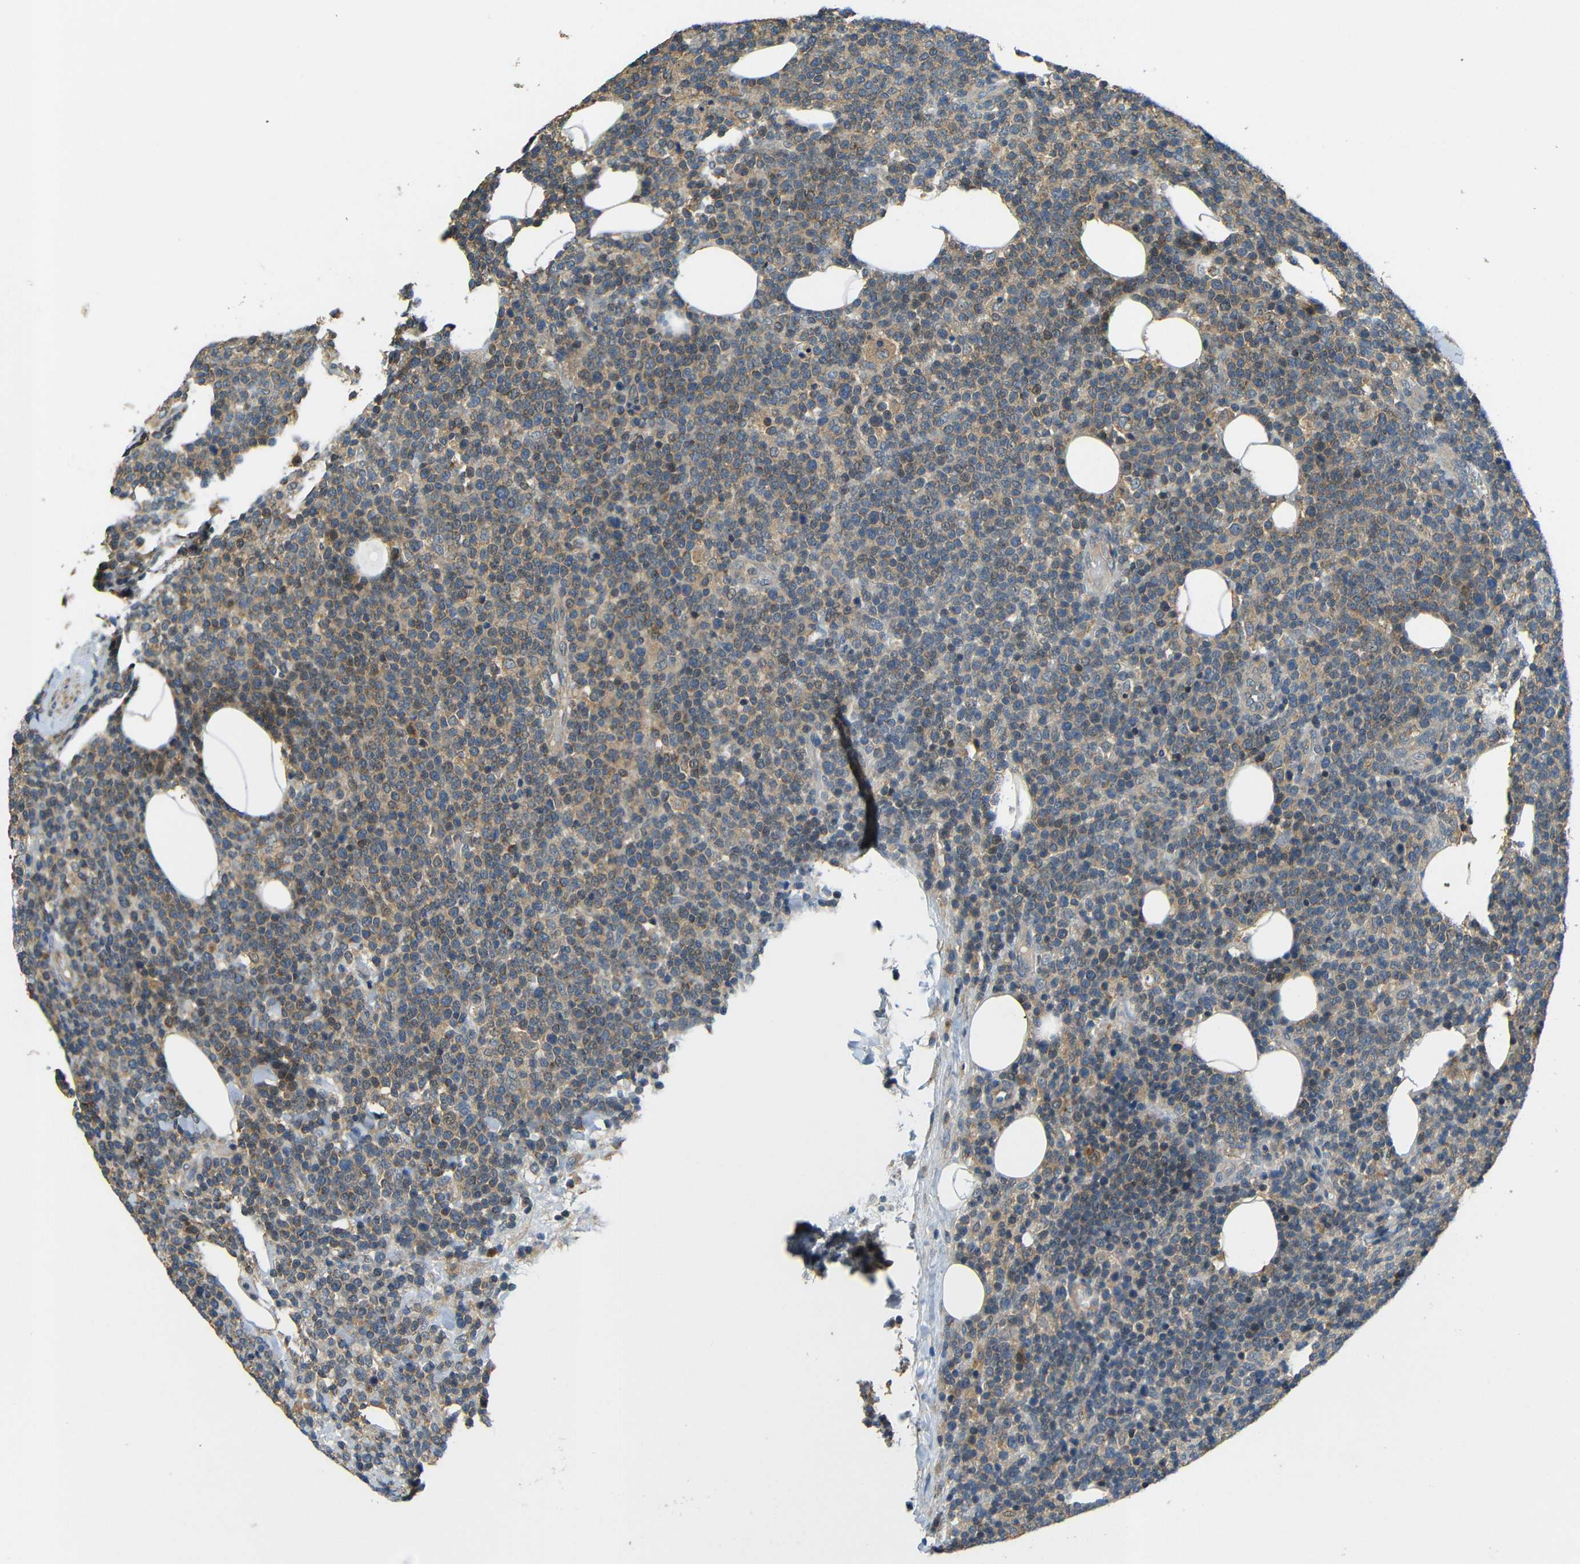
{"staining": {"intensity": "weak", "quantity": "25%-75%", "location": "cytoplasmic/membranous"}, "tissue": "lymphoma", "cell_type": "Tumor cells", "image_type": "cancer", "snomed": [{"axis": "morphology", "description": "Malignant lymphoma, non-Hodgkin's type, High grade"}, {"axis": "topography", "description": "Lymph node"}], "caption": "A brown stain shows weak cytoplasmic/membranous positivity of a protein in high-grade malignant lymphoma, non-Hodgkin's type tumor cells. (brown staining indicates protein expression, while blue staining denotes nuclei).", "gene": "FNDC3A", "patient": {"sex": "male", "age": 61}}